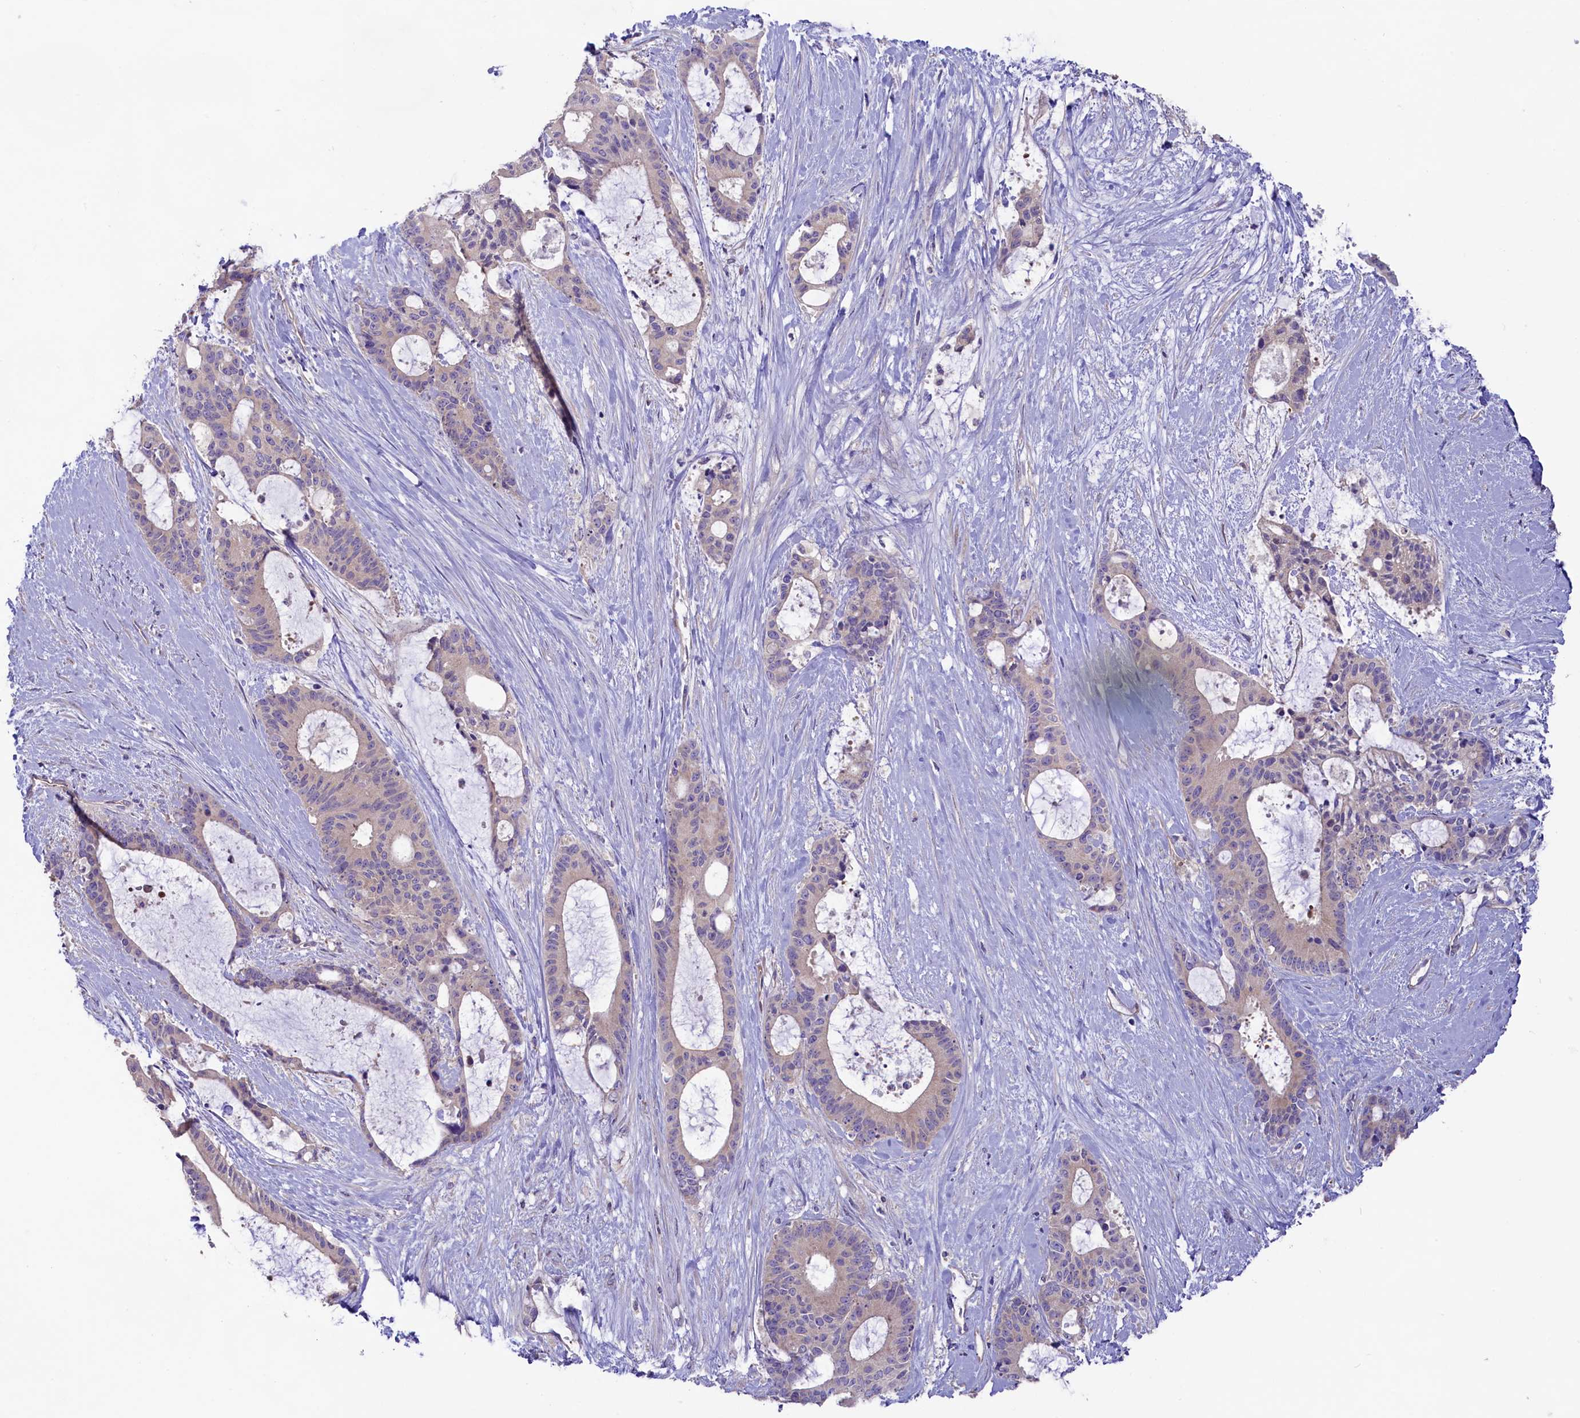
{"staining": {"intensity": "weak", "quantity": "25%-75%", "location": "cytoplasmic/membranous"}, "tissue": "liver cancer", "cell_type": "Tumor cells", "image_type": "cancer", "snomed": [{"axis": "morphology", "description": "Normal tissue, NOS"}, {"axis": "morphology", "description": "Cholangiocarcinoma"}, {"axis": "topography", "description": "Liver"}, {"axis": "topography", "description": "Peripheral nerve tissue"}], "caption": "Human liver cancer (cholangiocarcinoma) stained for a protein (brown) demonstrates weak cytoplasmic/membranous positive positivity in approximately 25%-75% of tumor cells.", "gene": "CD99L2", "patient": {"sex": "female", "age": 73}}